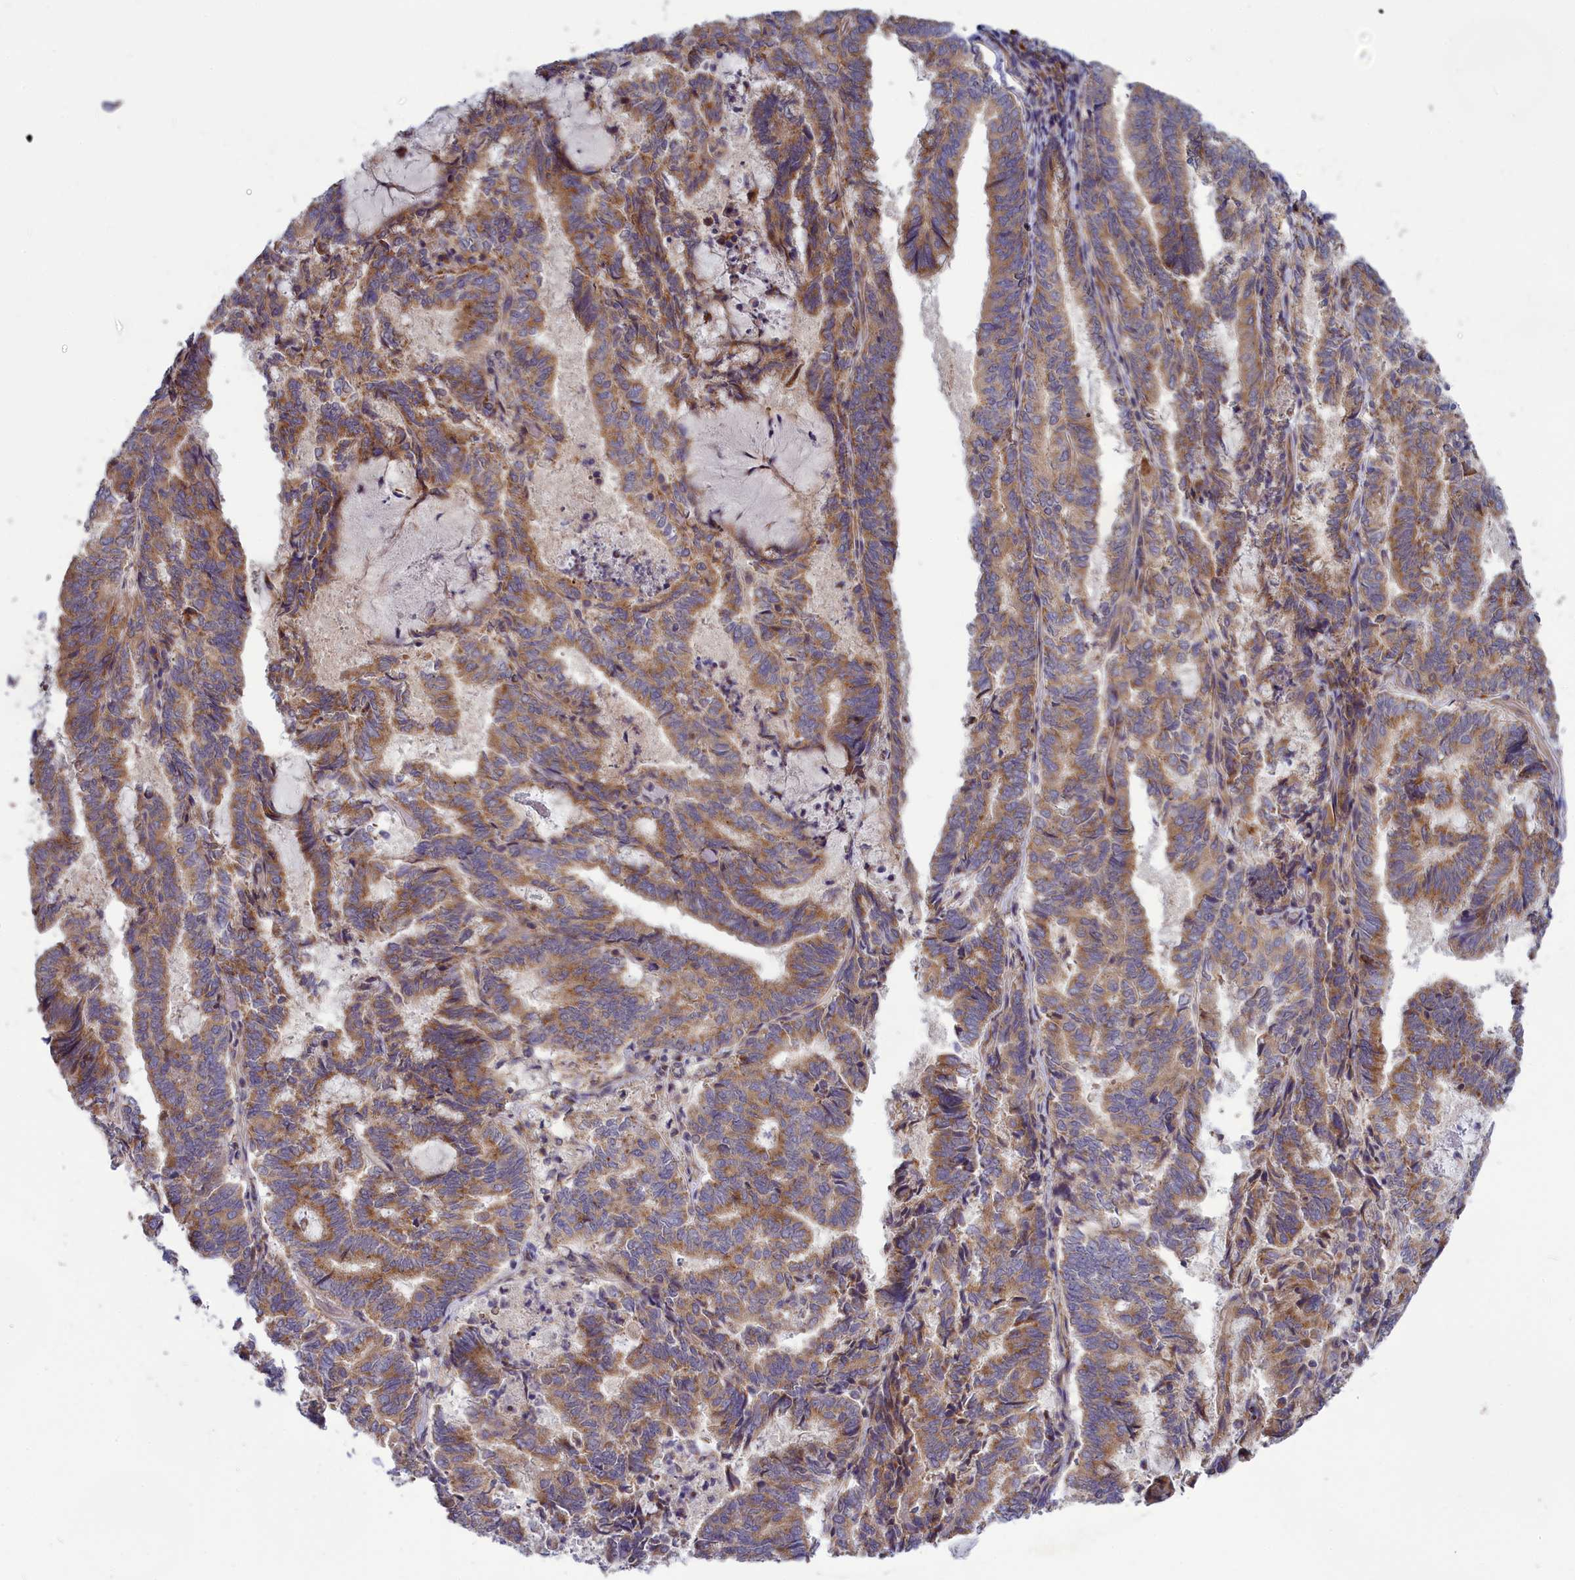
{"staining": {"intensity": "moderate", "quantity": ">75%", "location": "cytoplasmic/membranous"}, "tissue": "endometrial cancer", "cell_type": "Tumor cells", "image_type": "cancer", "snomed": [{"axis": "morphology", "description": "Adenocarcinoma, NOS"}, {"axis": "topography", "description": "Endometrium"}], "caption": "Endometrial cancer stained with a protein marker displays moderate staining in tumor cells.", "gene": "BLTP2", "patient": {"sex": "female", "age": 80}}